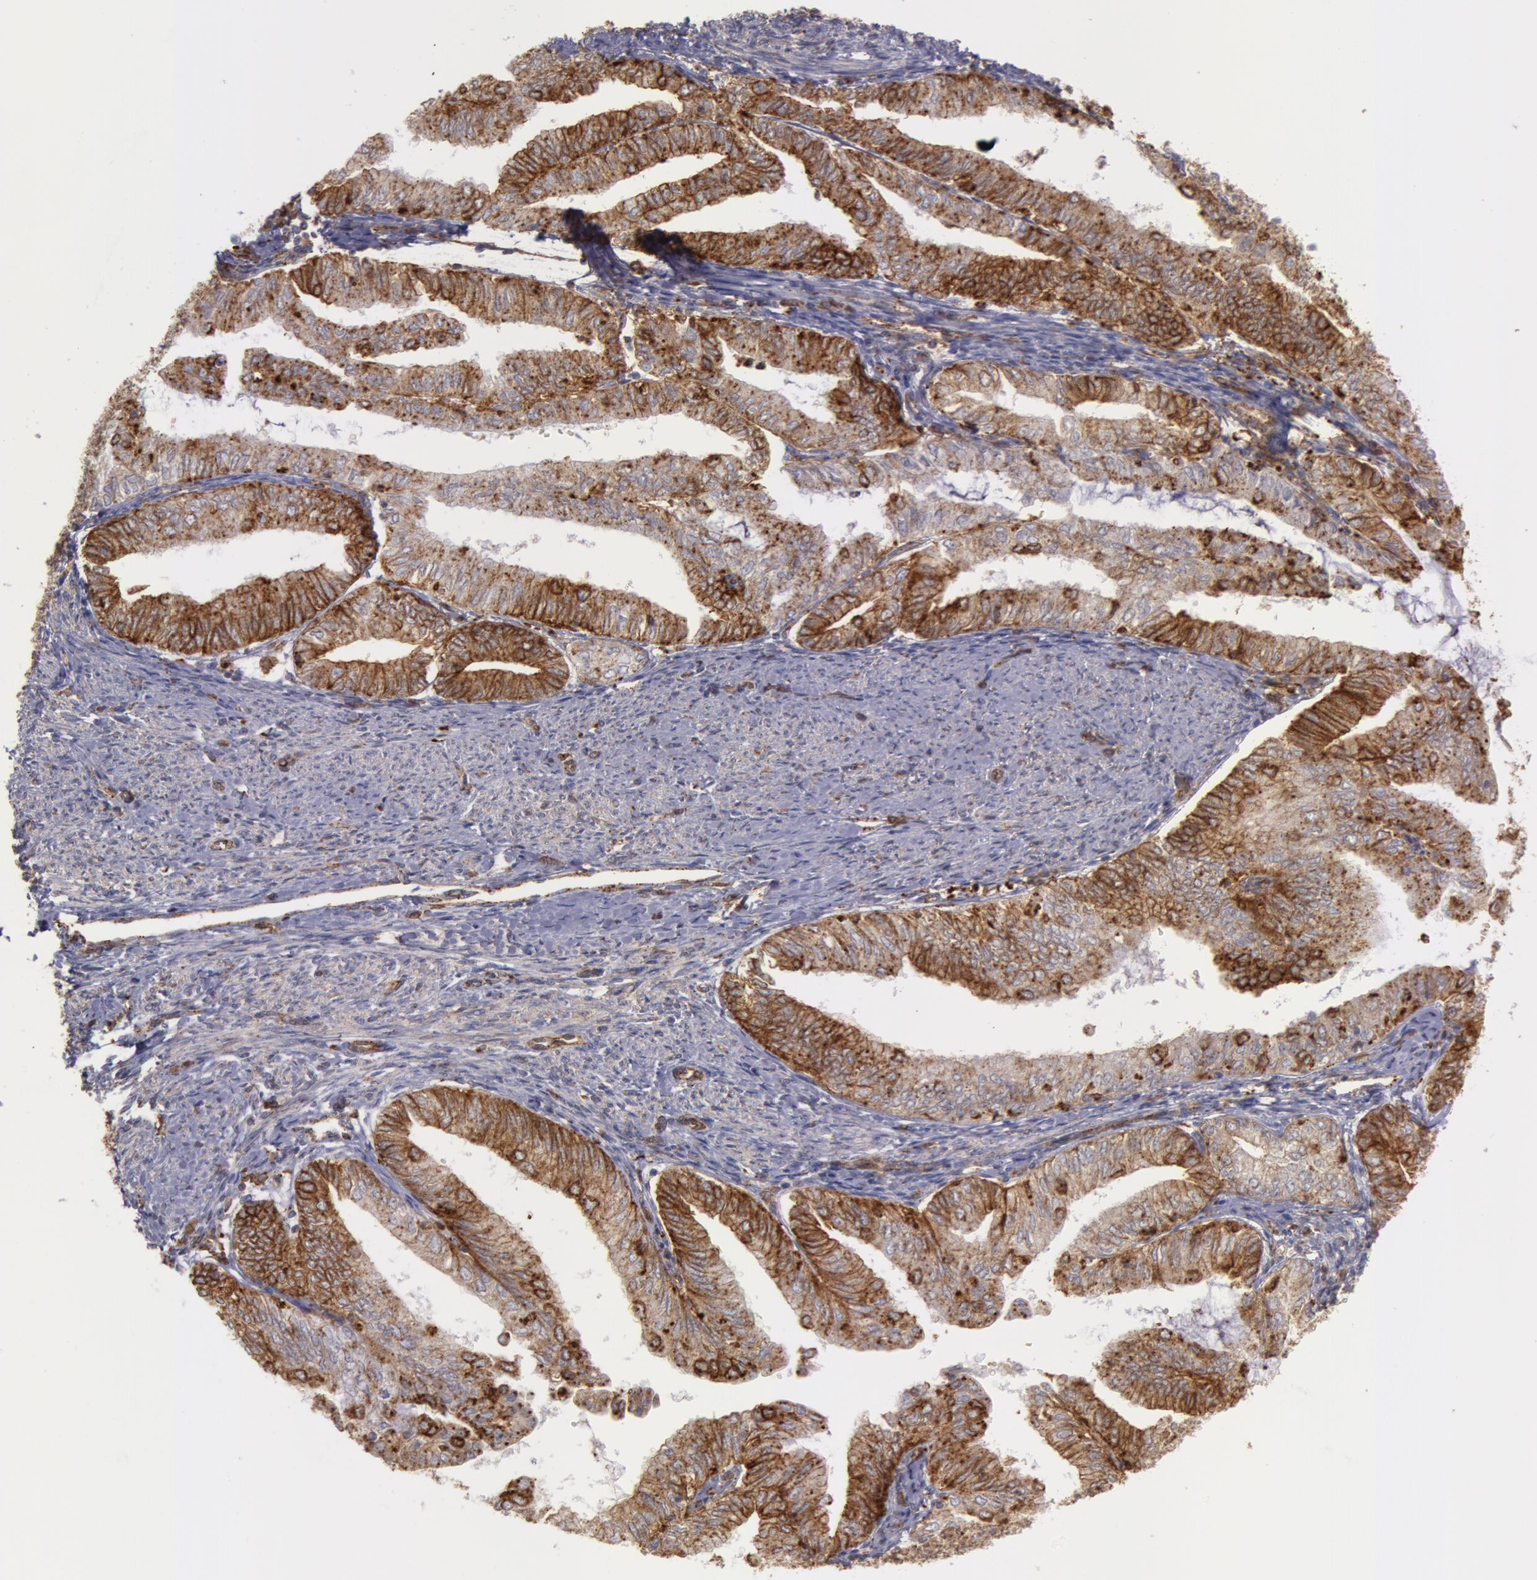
{"staining": {"intensity": "moderate", "quantity": ">75%", "location": "cytoplasmic/membranous"}, "tissue": "endometrial cancer", "cell_type": "Tumor cells", "image_type": "cancer", "snomed": [{"axis": "morphology", "description": "Adenocarcinoma, NOS"}, {"axis": "topography", "description": "Endometrium"}], "caption": "The photomicrograph displays a brown stain indicating the presence of a protein in the cytoplasmic/membranous of tumor cells in endometrial adenocarcinoma.", "gene": "FLOT2", "patient": {"sex": "female", "age": 66}}